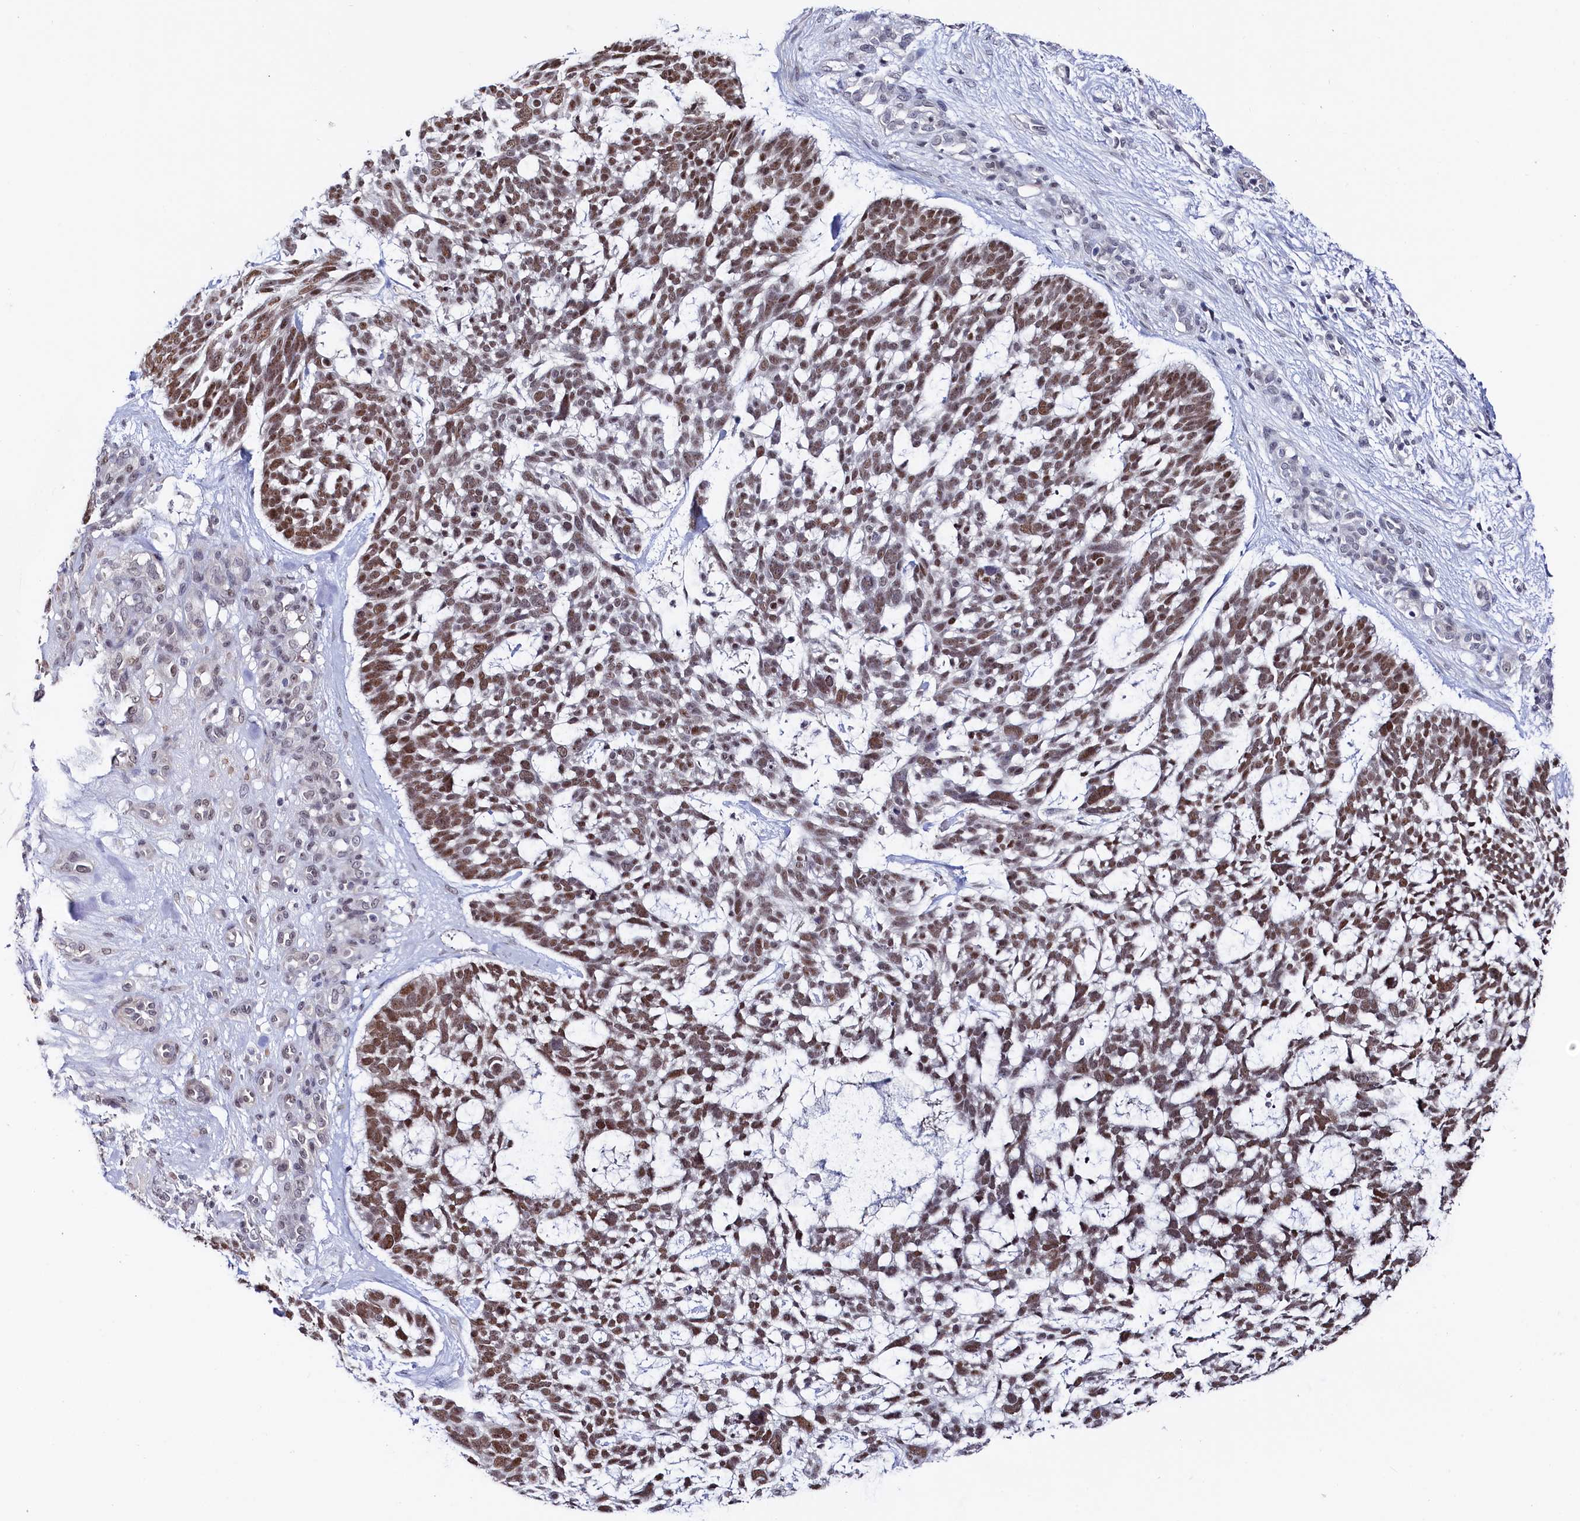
{"staining": {"intensity": "moderate", "quantity": ">75%", "location": "nuclear"}, "tissue": "skin cancer", "cell_type": "Tumor cells", "image_type": "cancer", "snomed": [{"axis": "morphology", "description": "Basal cell carcinoma"}, {"axis": "topography", "description": "Skin"}], "caption": "Moderate nuclear staining for a protein is identified in about >75% of tumor cells of skin basal cell carcinoma using IHC.", "gene": "TIGD4", "patient": {"sex": "male", "age": 88}}